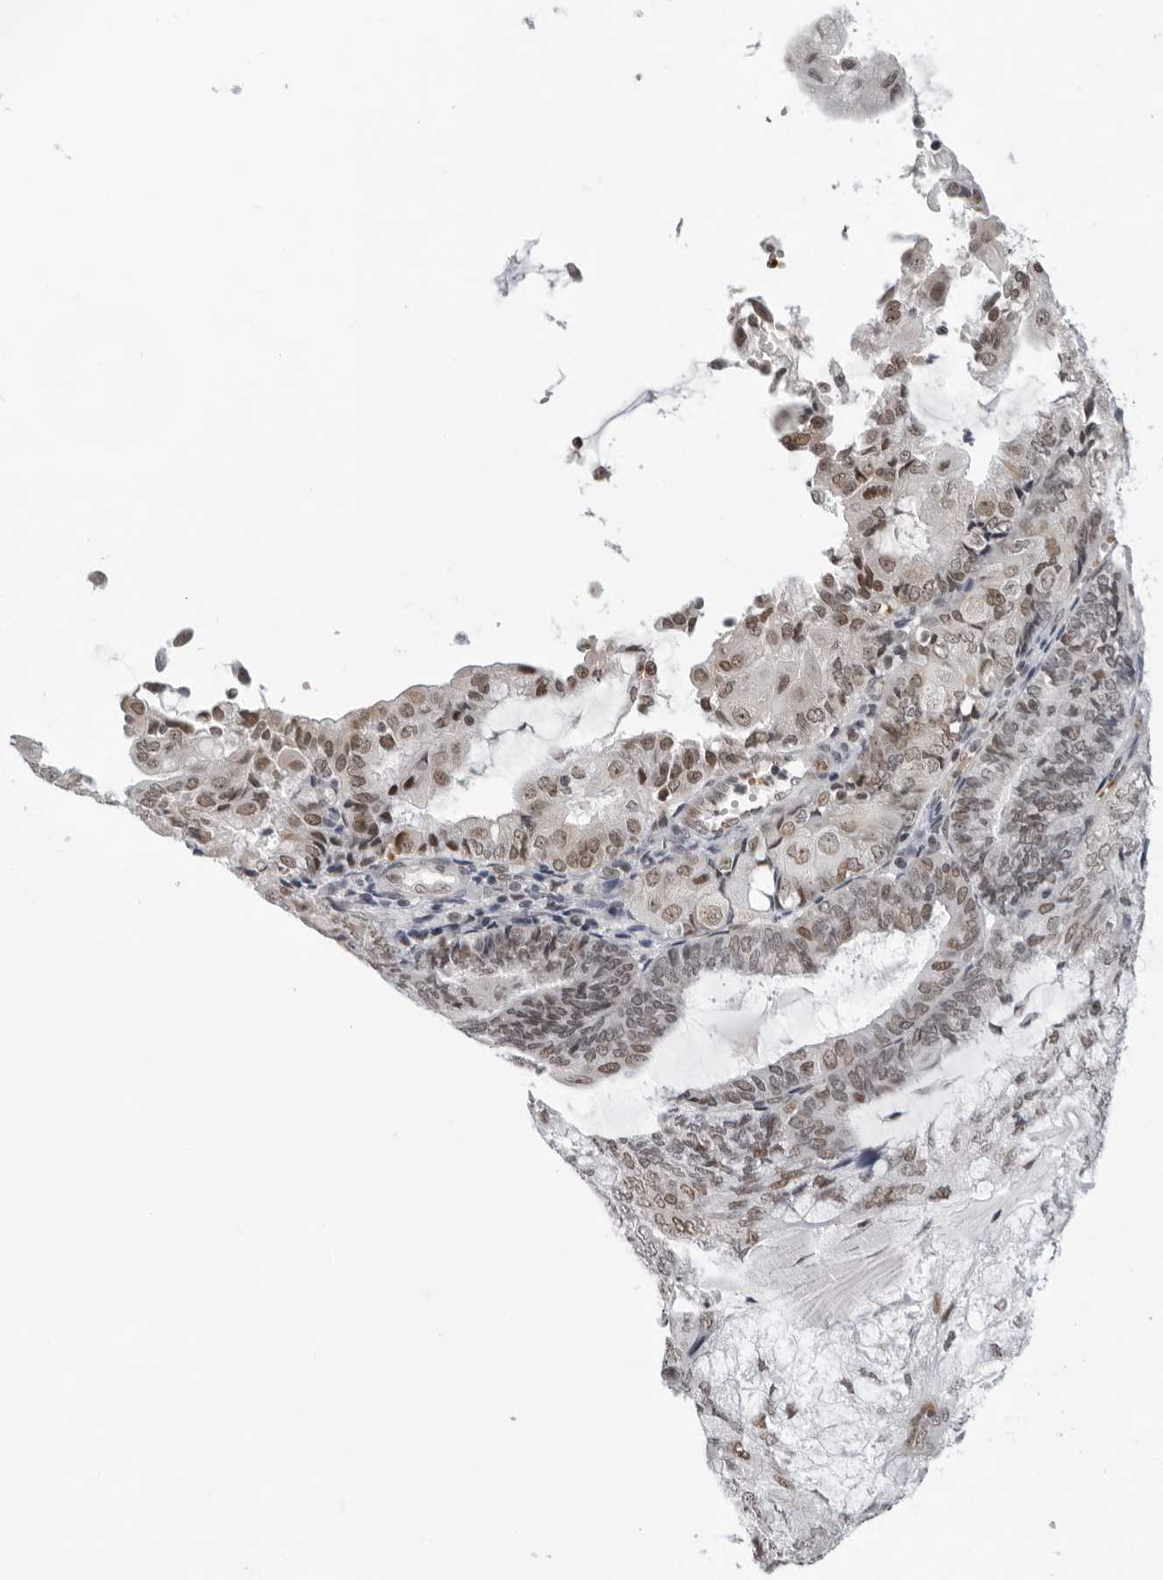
{"staining": {"intensity": "moderate", "quantity": ">75%", "location": "nuclear"}, "tissue": "endometrial cancer", "cell_type": "Tumor cells", "image_type": "cancer", "snomed": [{"axis": "morphology", "description": "Adenocarcinoma, NOS"}, {"axis": "topography", "description": "Endometrium"}], "caption": "Immunohistochemical staining of endometrial cancer (adenocarcinoma) shows moderate nuclear protein staining in about >75% of tumor cells.", "gene": "USP1", "patient": {"sex": "female", "age": 81}}